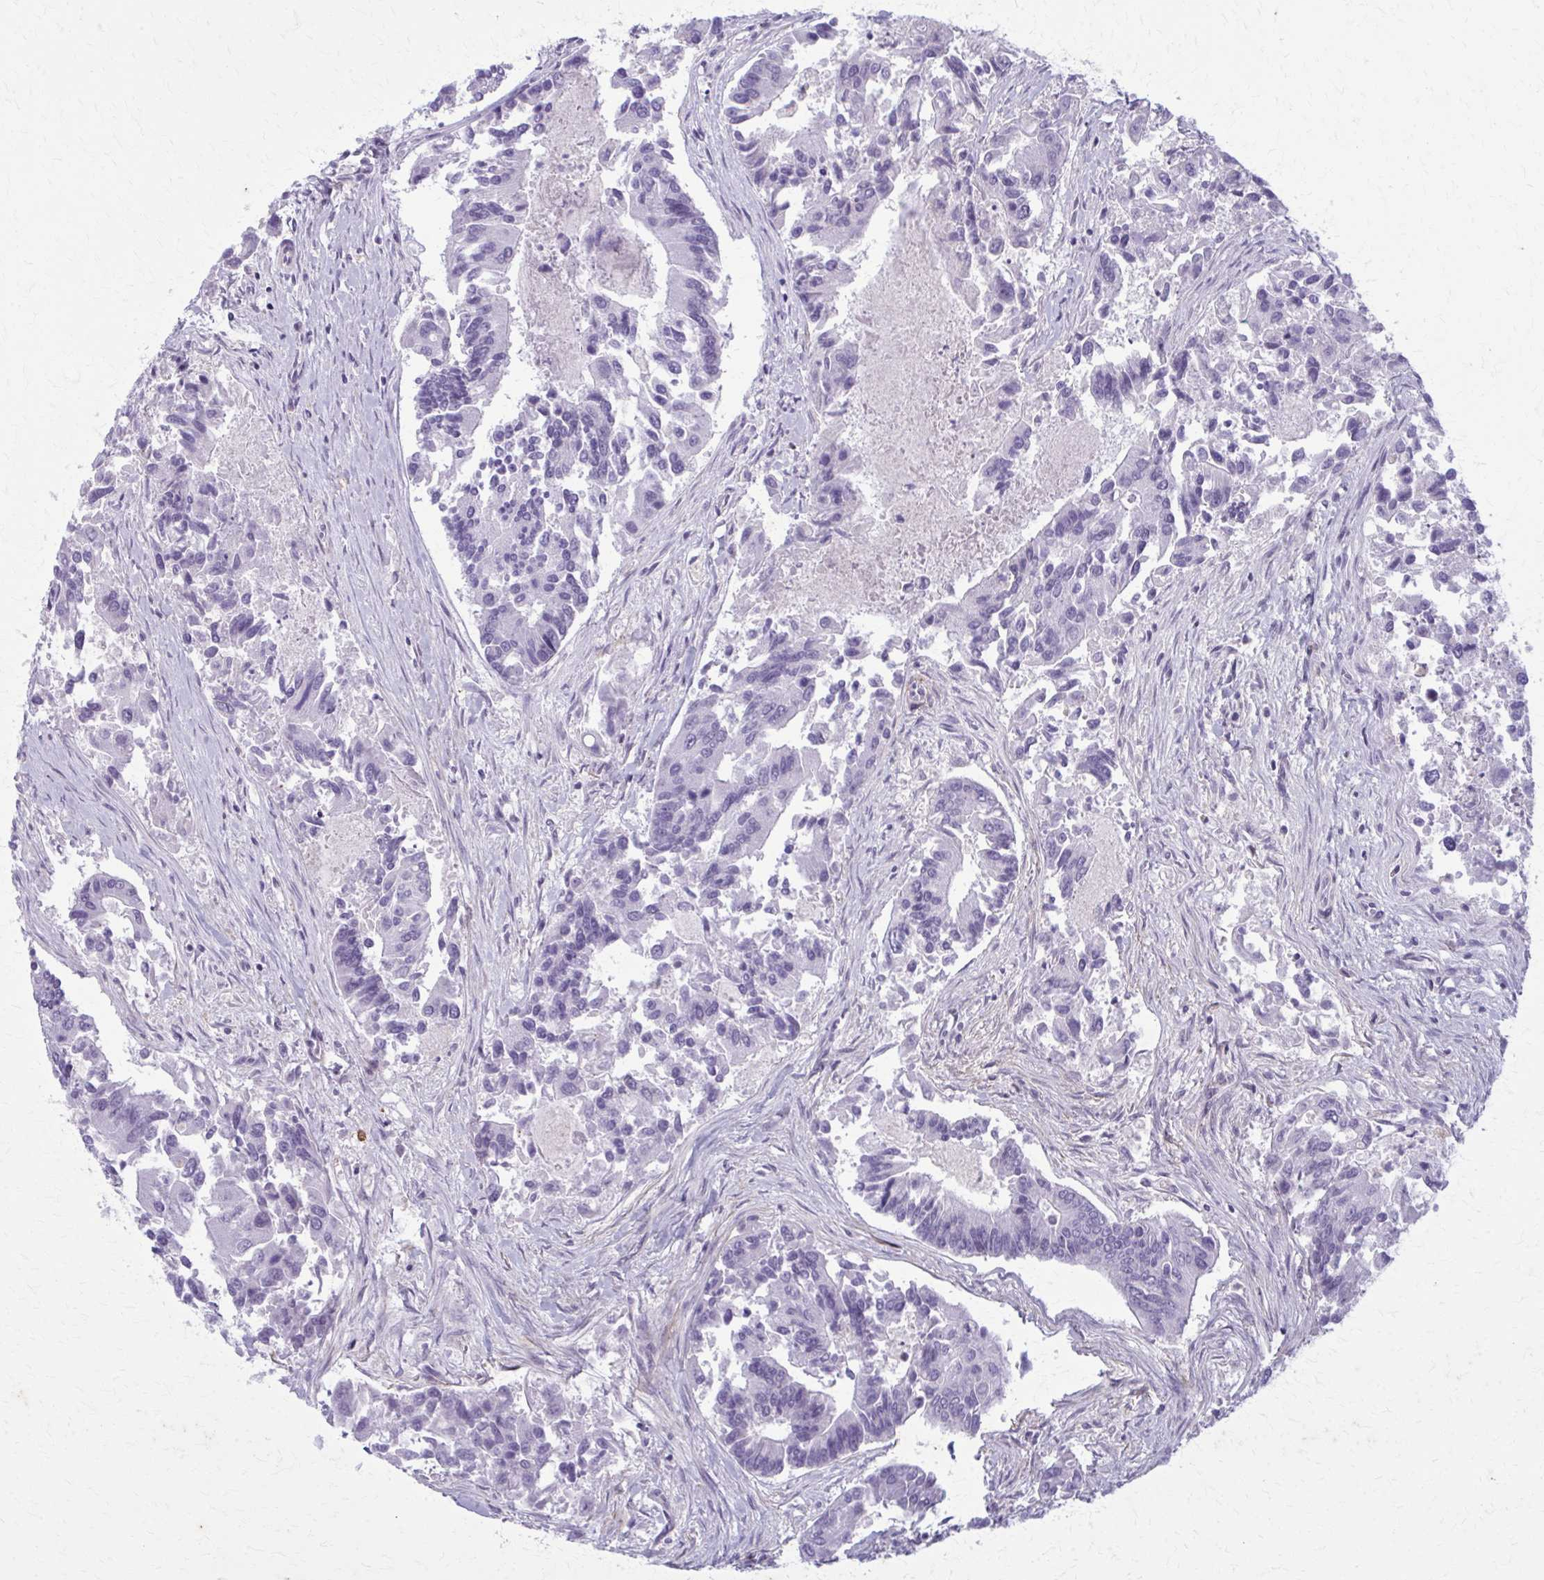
{"staining": {"intensity": "negative", "quantity": "none", "location": "none"}, "tissue": "colorectal cancer", "cell_type": "Tumor cells", "image_type": "cancer", "snomed": [{"axis": "morphology", "description": "Adenocarcinoma, NOS"}, {"axis": "topography", "description": "Colon"}], "caption": "Colorectal cancer stained for a protein using IHC reveals no expression tumor cells.", "gene": "CARD9", "patient": {"sex": "female", "age": 67}}